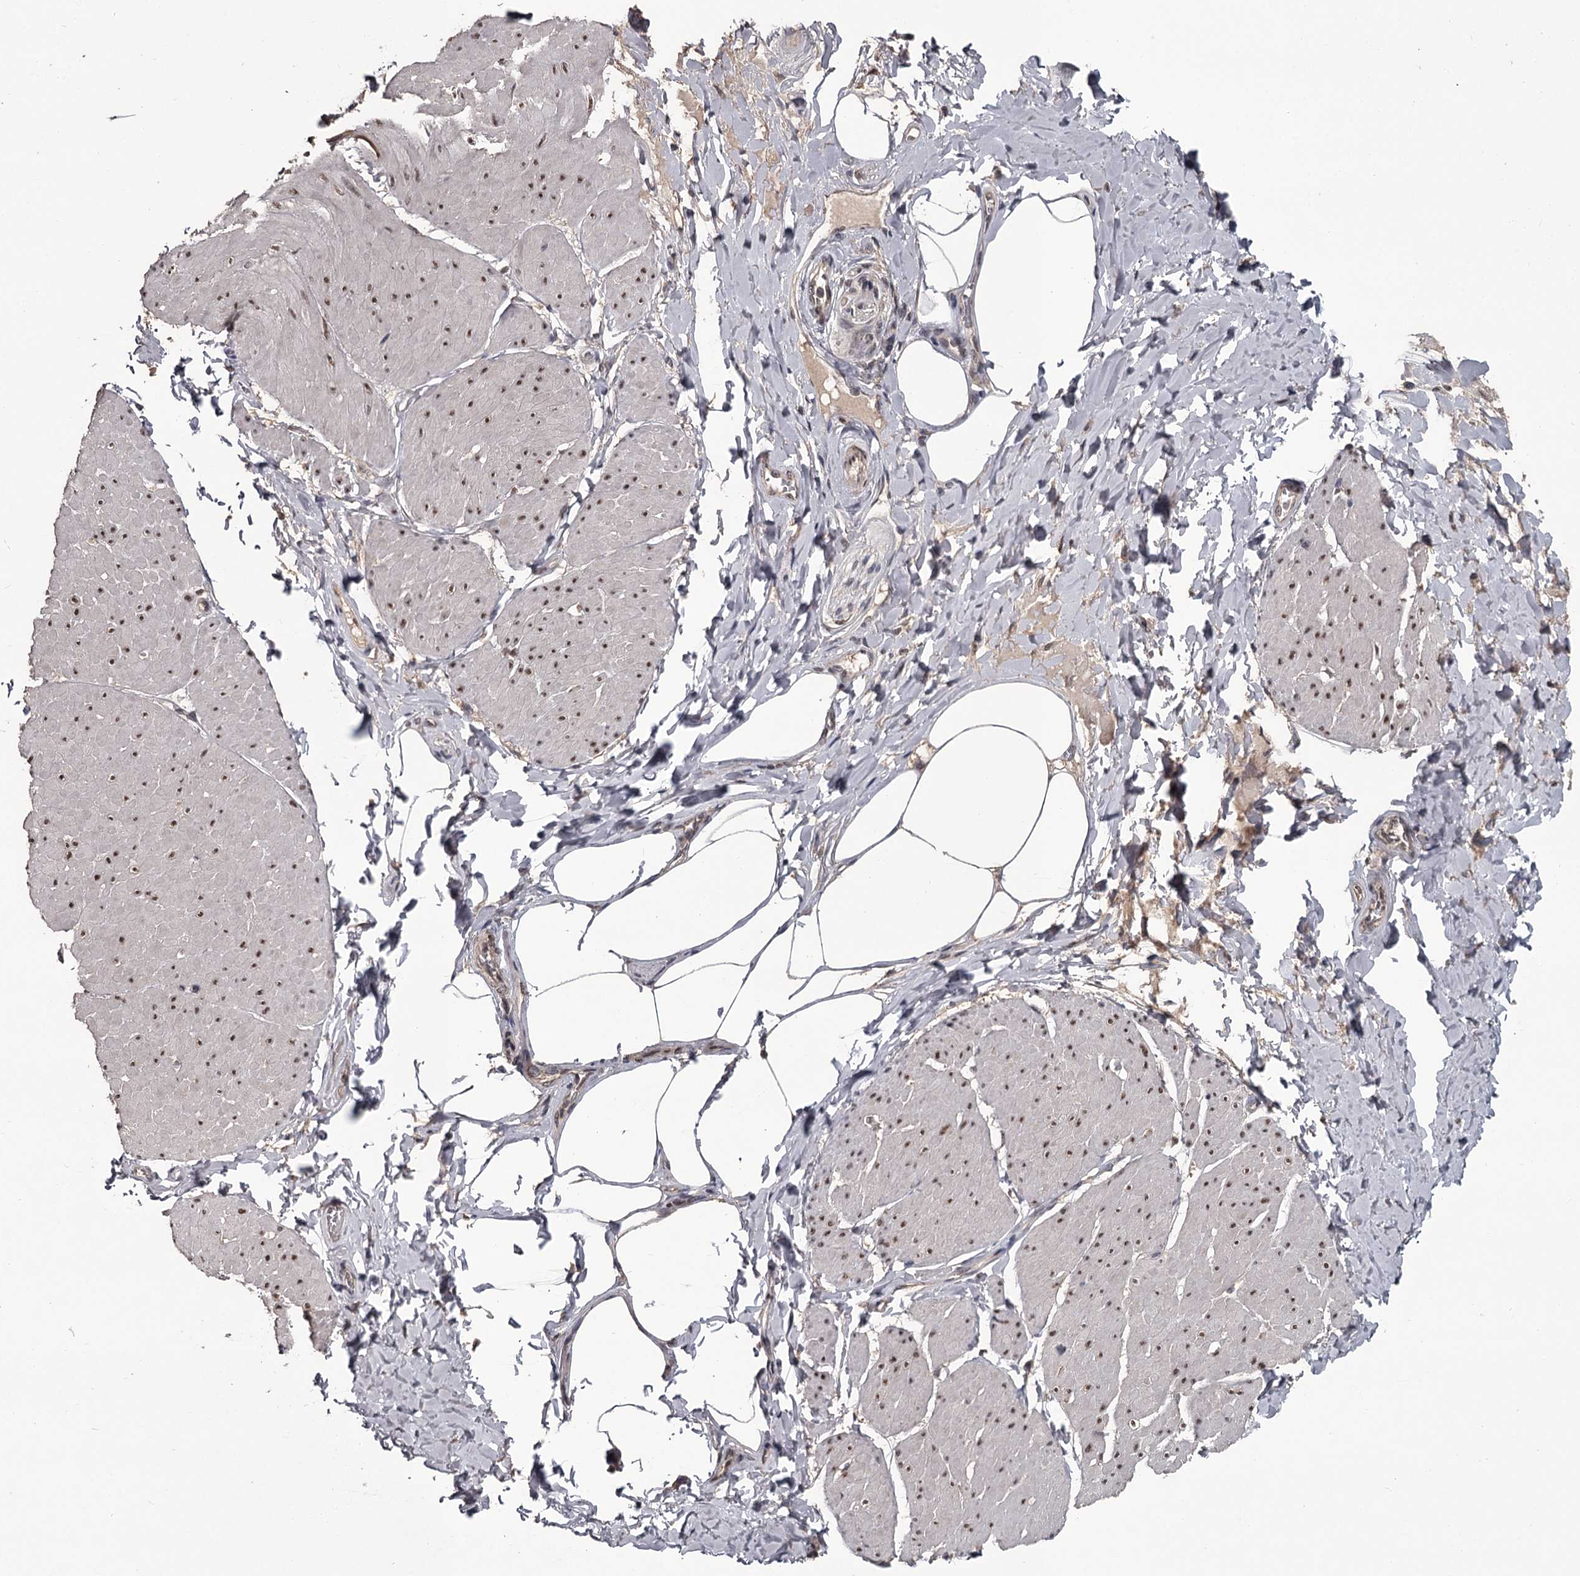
{"staining": {"intensity": "moderate", "quantity": ">75%", "location": "nuclear"}, "tissue": "smooth muscle", "cell_type": "Smooth muscle cells", "image_type": "normal", "snomed": [{"axis": "morphology", "description": "Urothelial carcinoma, High grade"}, {"axis": "topography", "description": "Urinary bladder"}], "caption": "Smooth muscle stained with DAB immunohistochemistry exhibits medium levels of moderate nuclear positivity in approximately >75% of smooth muscle cells. (DAB (3,3'-diaminobenzidine) IHC, brown staining for protein, blue staining for nuclei).", "gene": "PRPF40B", "patient": {"sex": "male", "age": 46}}